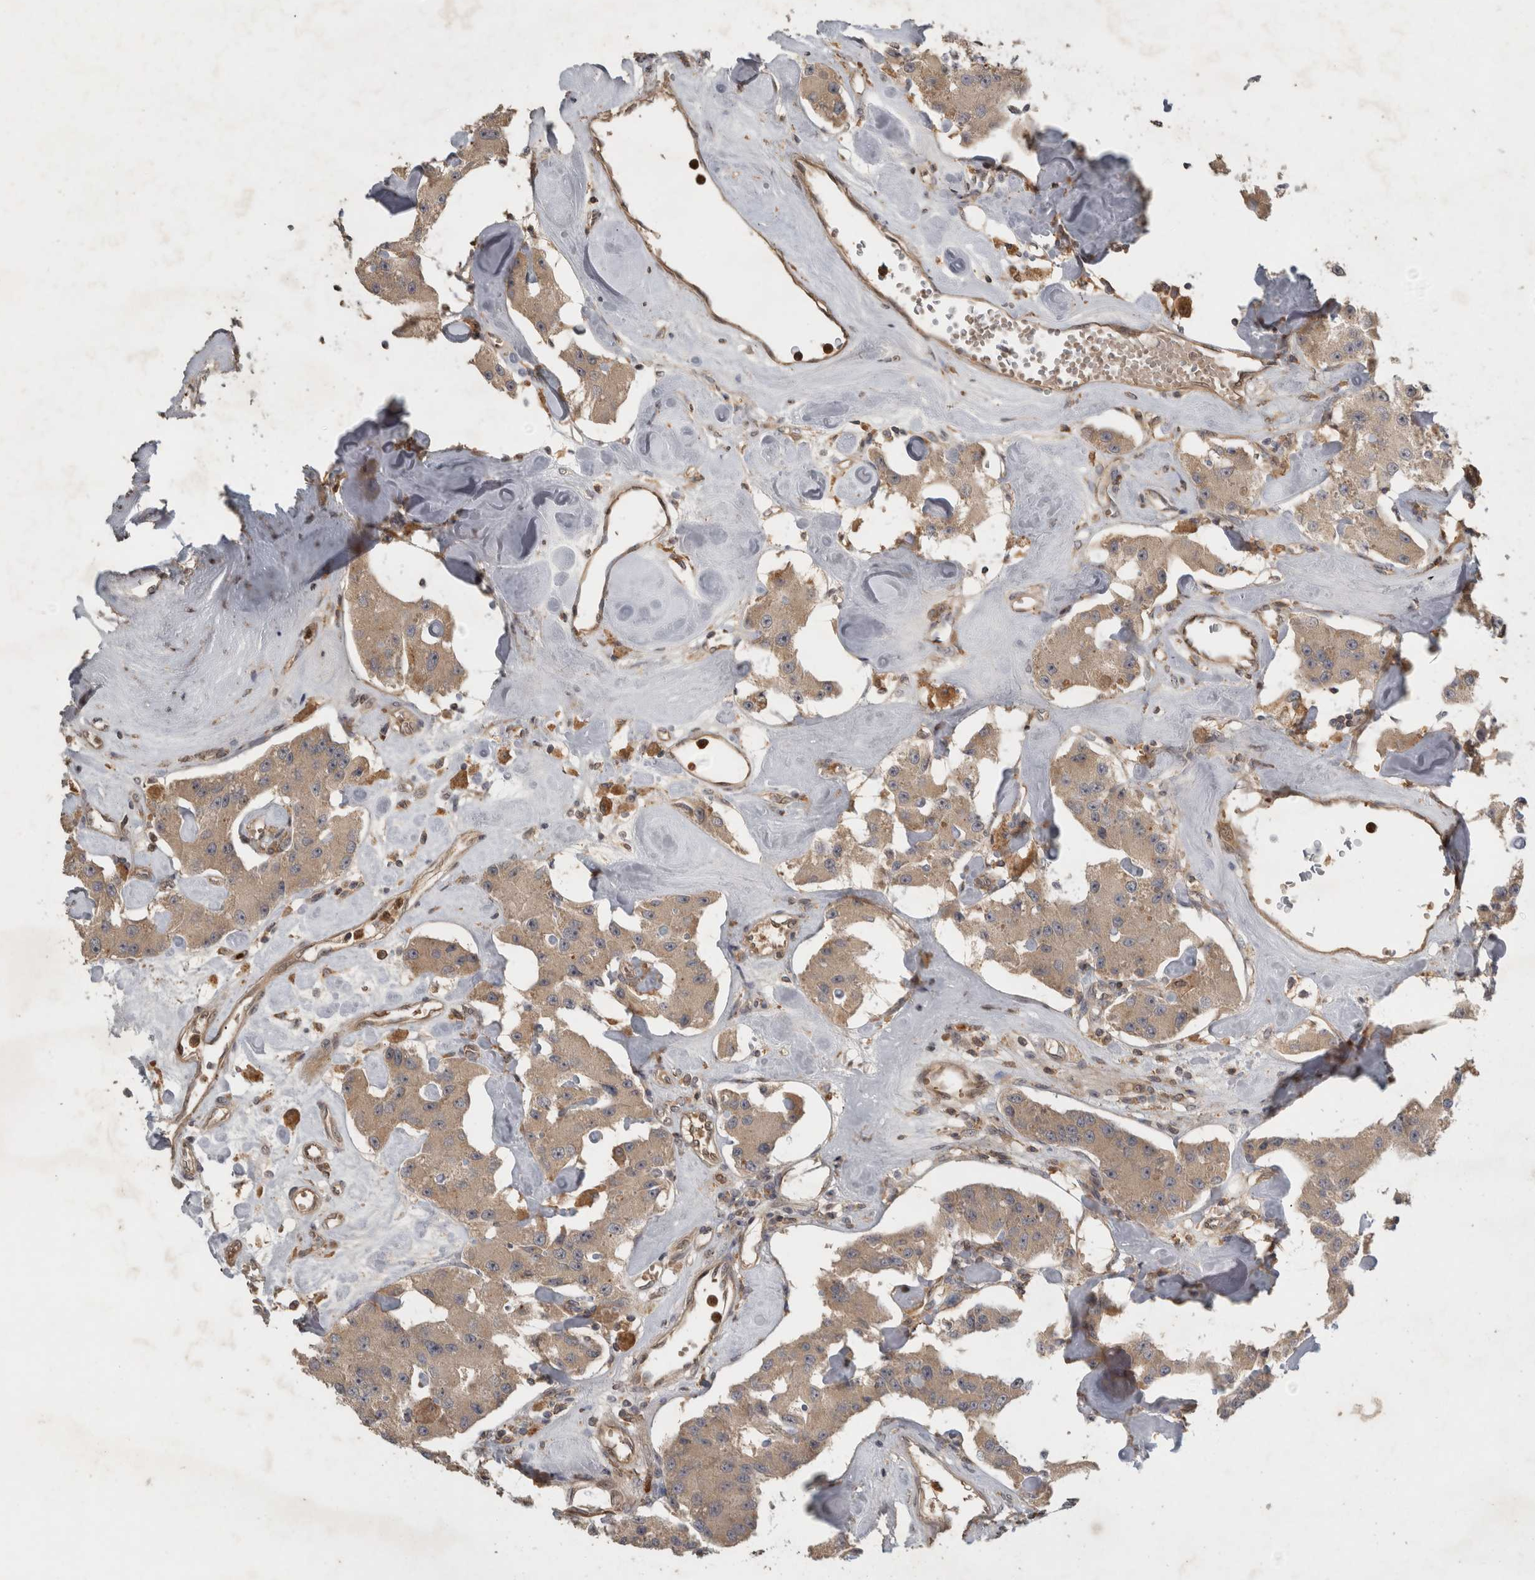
{"staining": {"intensity": "weak", "quantity": ">75%", "location": "cytoplasmic/membranous"}, "tissue": "carcinoid", "cell_type": "Tumor cells", "image_type": "cancer", "snomed": [{"axis": "morphology", "description": "Carcinoid, malignant, NOS"}, {"axis": "topography", "description": "Pancreas"}], "caption": "Immunohistochemistry (IHC) micrograph of carcinoid stained for a protein (brown), which shows low levels of weak cytoplasmic/membranous positivity in about >75% of tumor cells.", "gene": "VEPH1", "patient": {"sex": "male", "age": 41}}